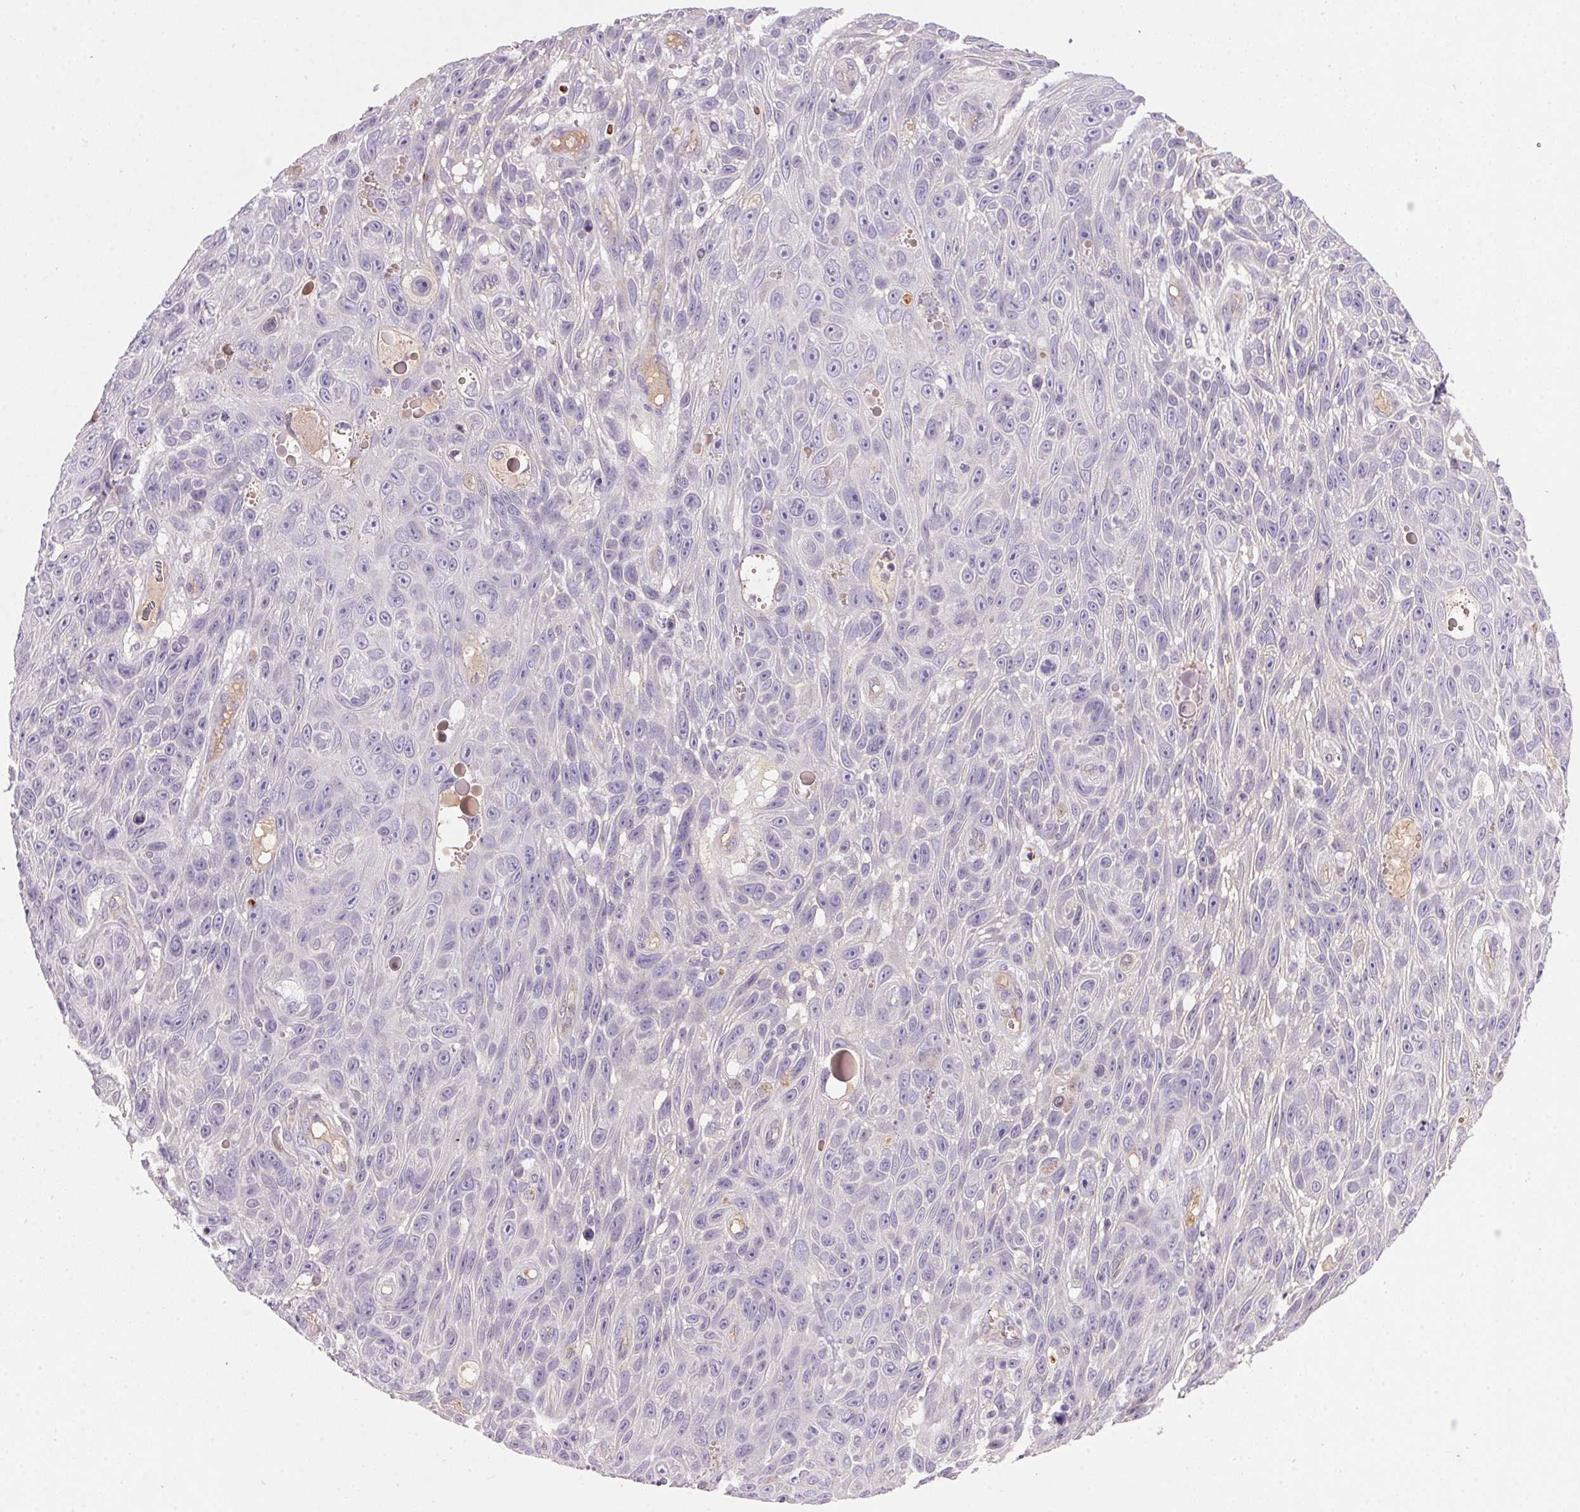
{"staining": {"intensity": "negative", "quantity": "none", "location": "none"}, "tissue": "skin cancer", "cell_type": "Tumor cells", "image_type": "cancer", "snomed": [{"axis": "morphology", "description": "Squamous cell carcinoma, NOS"}, {"axis": "topography", "description": "Skin"}], "caption": "DAB immunohistochemical staining of skin cancer (squamous cell carcinoma) shows no significant positivity in tumor cells. (Stains: DAB IHC with hematoxylin counter stain, Microscopy: brightfield microscopy at high magnification).", "gene": "APOC4", "patient": {"sex": "male", "age": 82}}